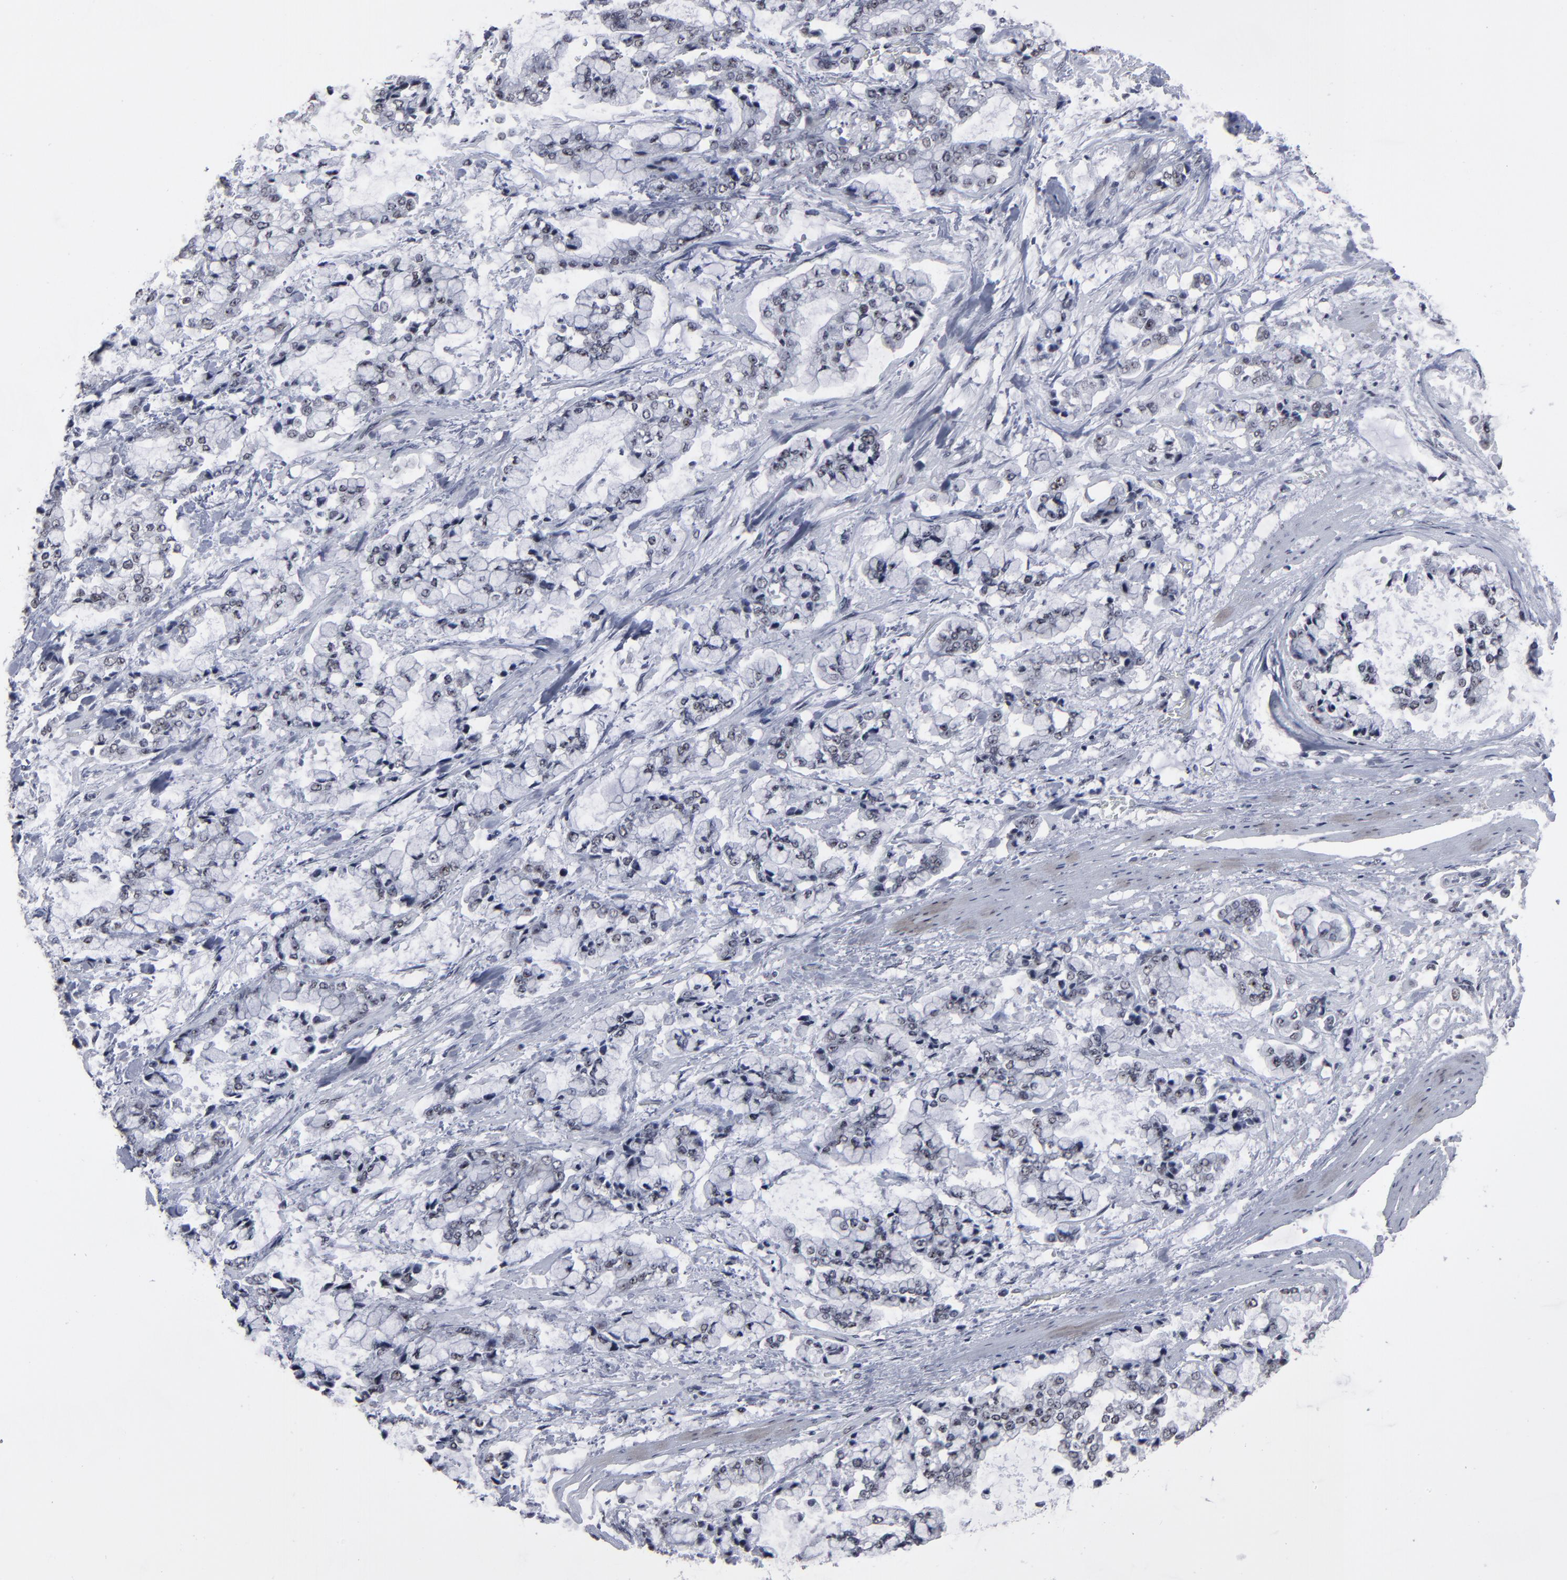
{"staining": {"intensity": "negative", "quantity": "none", "location": "none"}, "tissue": "stomach cancer", "cell_type": "Tumor cells", "image_type": "cancer", "snomed": [{"axis": "morphology", "description": "Normal tissue, NOS"}, {"axis": "morphology", "description": "Adenocarcinoma, NOS"}, {"axis": "topography", "description": "Stomach, upper"}, {"axis": "topography", "description": "Stomach"}], "caption": "Immunohistochemical staining of stomach adenocarcinoma reveals no significant expression in tumor cells.", "gene": "SSRP1", "patient": {"sex": "male", "age": 76}}